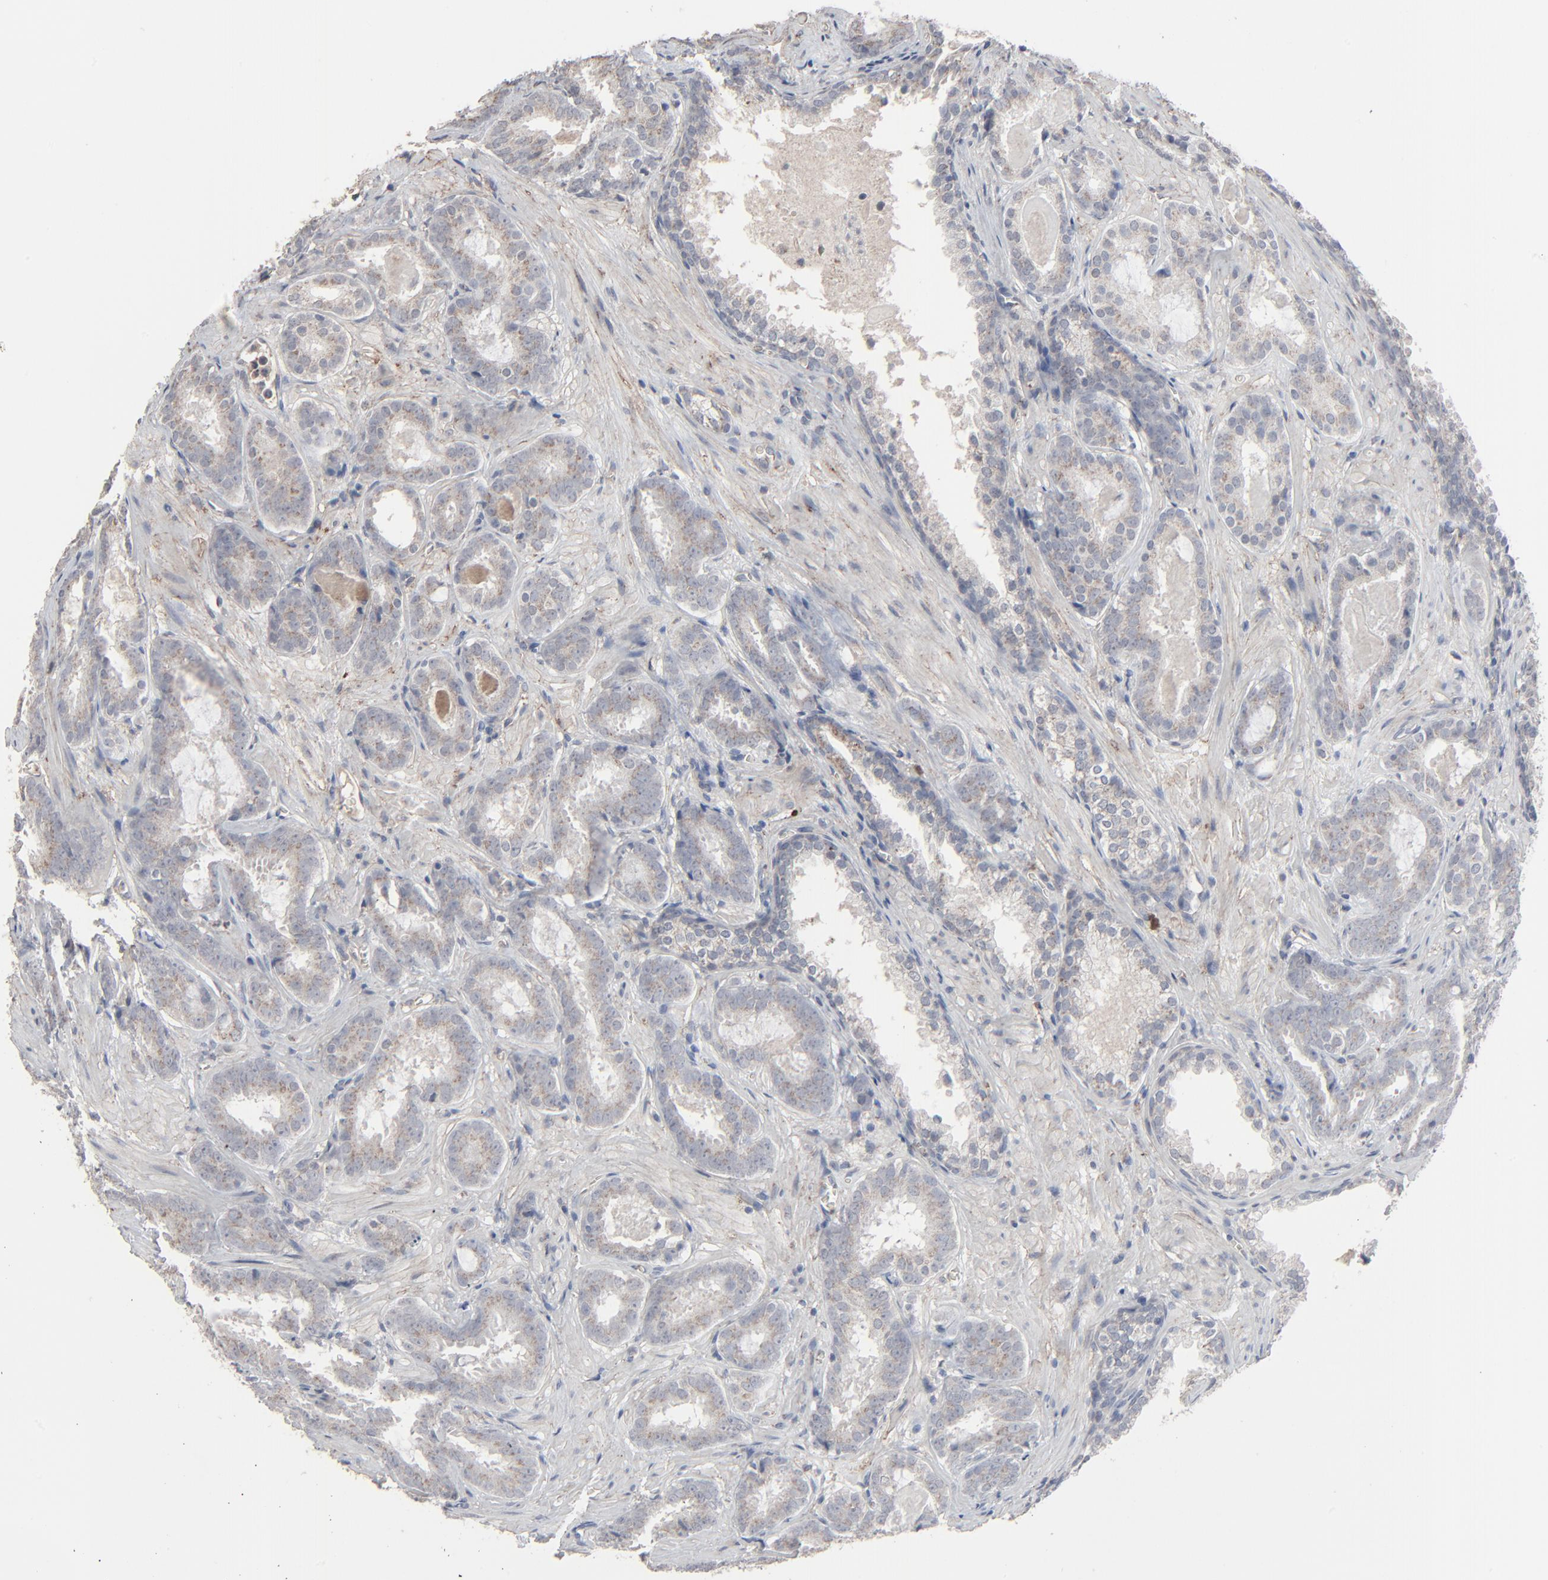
{"staining": {"intensity": "weak", "quantity": ">75%", "location": "cytoplasmic/membranous"}, "tissue": "prostate cancer", "cell_type": "Tumor cells", "image_type": "cancer", "snomed": [{"axis": "morphology", "description": "Adenocarcinoma, Medium grade"}, {"axis": "topography", "description": "Prostate"}], "caption": "A photomicrograph of human prostate cancer stained for a protein shows weak cytoplasmic/membranous brown staining in tumor cells.", "gene": "JAM3", "patient": {"sex": "male", "age": 64}}